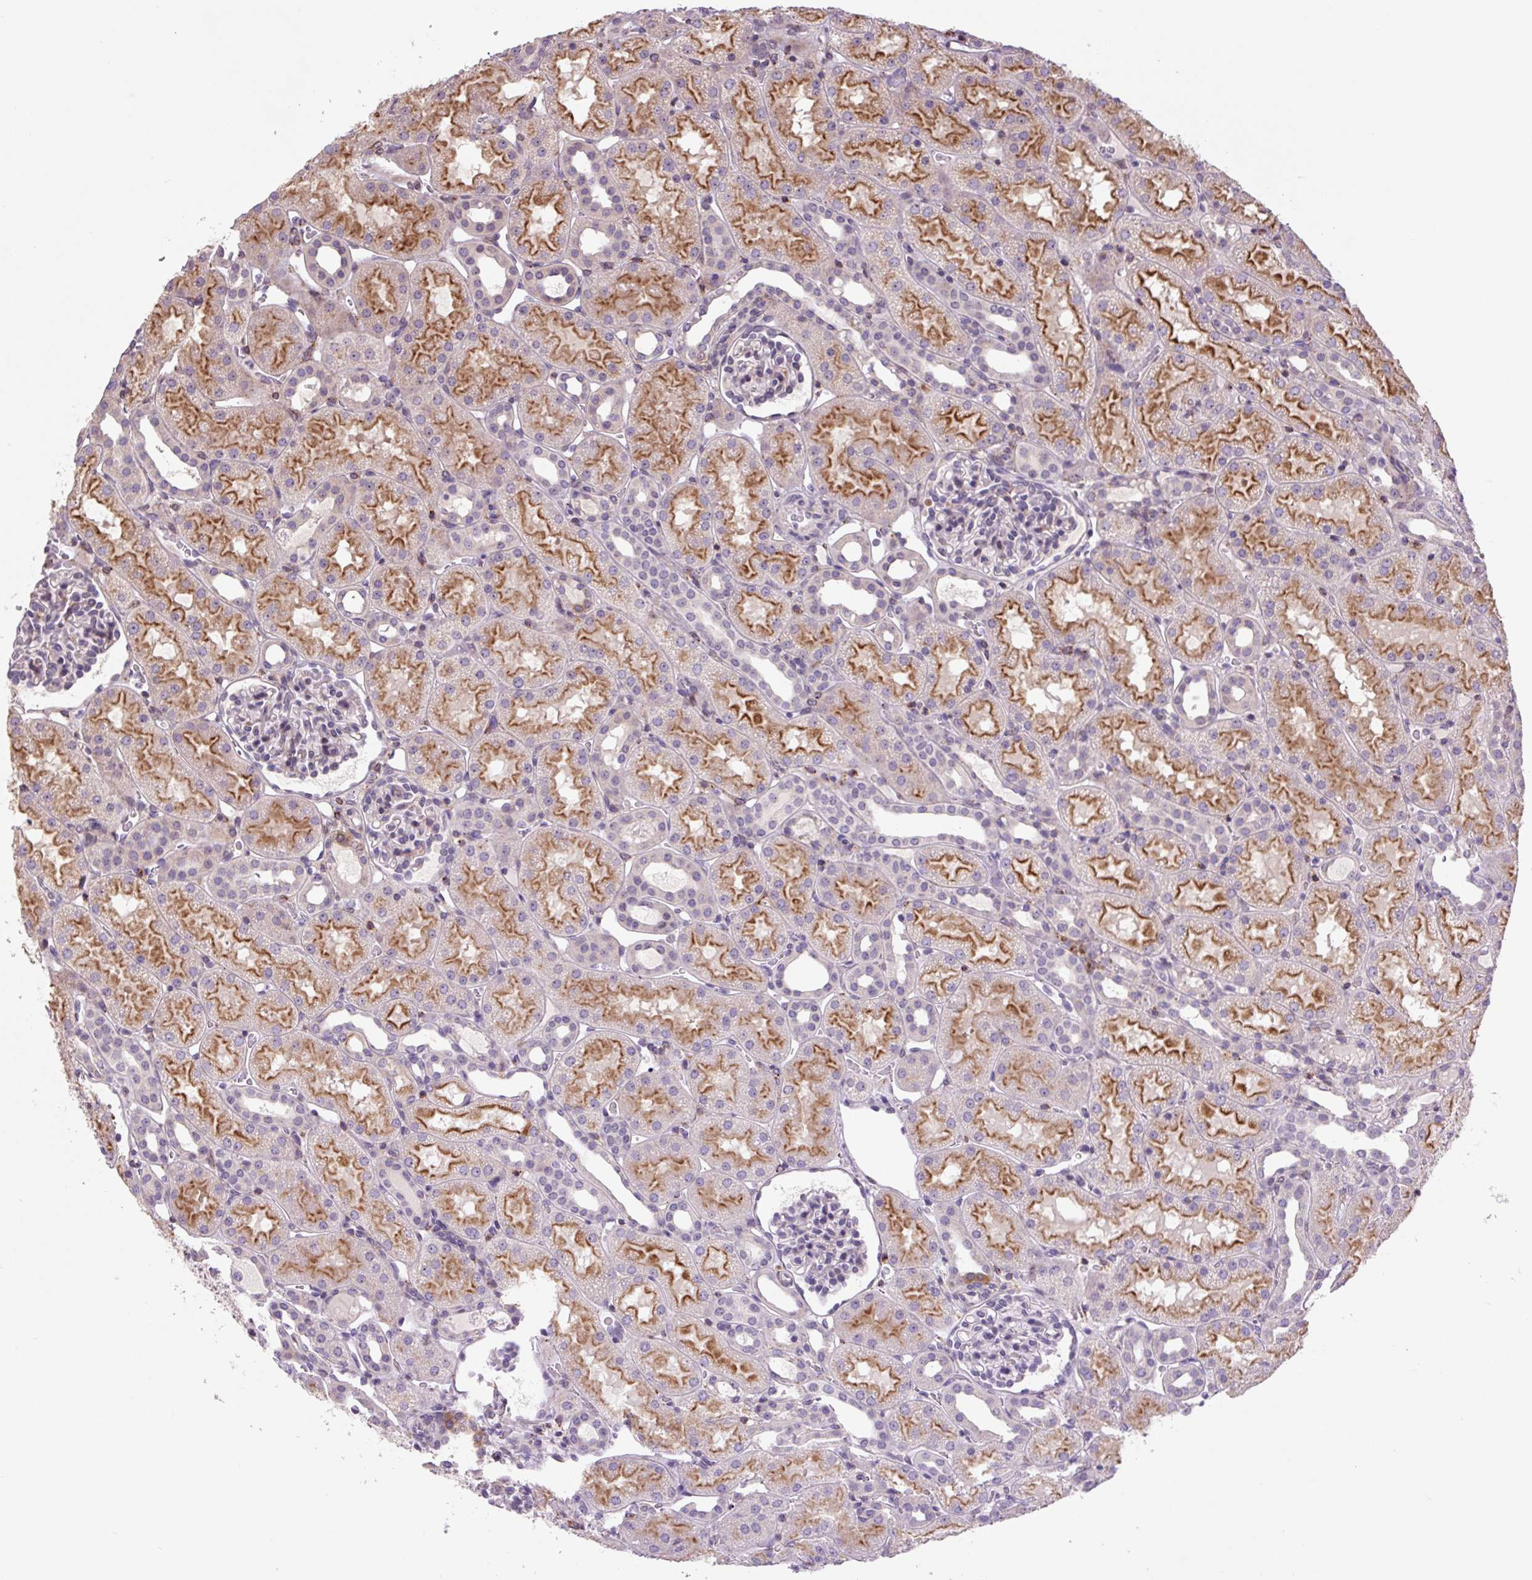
{"staining": {"intensity": "weak", "quantity": "<25%", "location": "cytoplasmic/membranous"}, "tissue": "kidney", "cell_type": "Cells in glomeruli", "image_type": "normal", "snomed": [{"axis": "morphology", "description": "Normal tissue, NOS"}, {"axis": "topography", "description": "Kidney"}], "caption": "Cells in glomeruli show no significant staining in unremarkable kidney.", "gene": "PLA2G4A", "patient": {"sex": "male", "age": 2}}